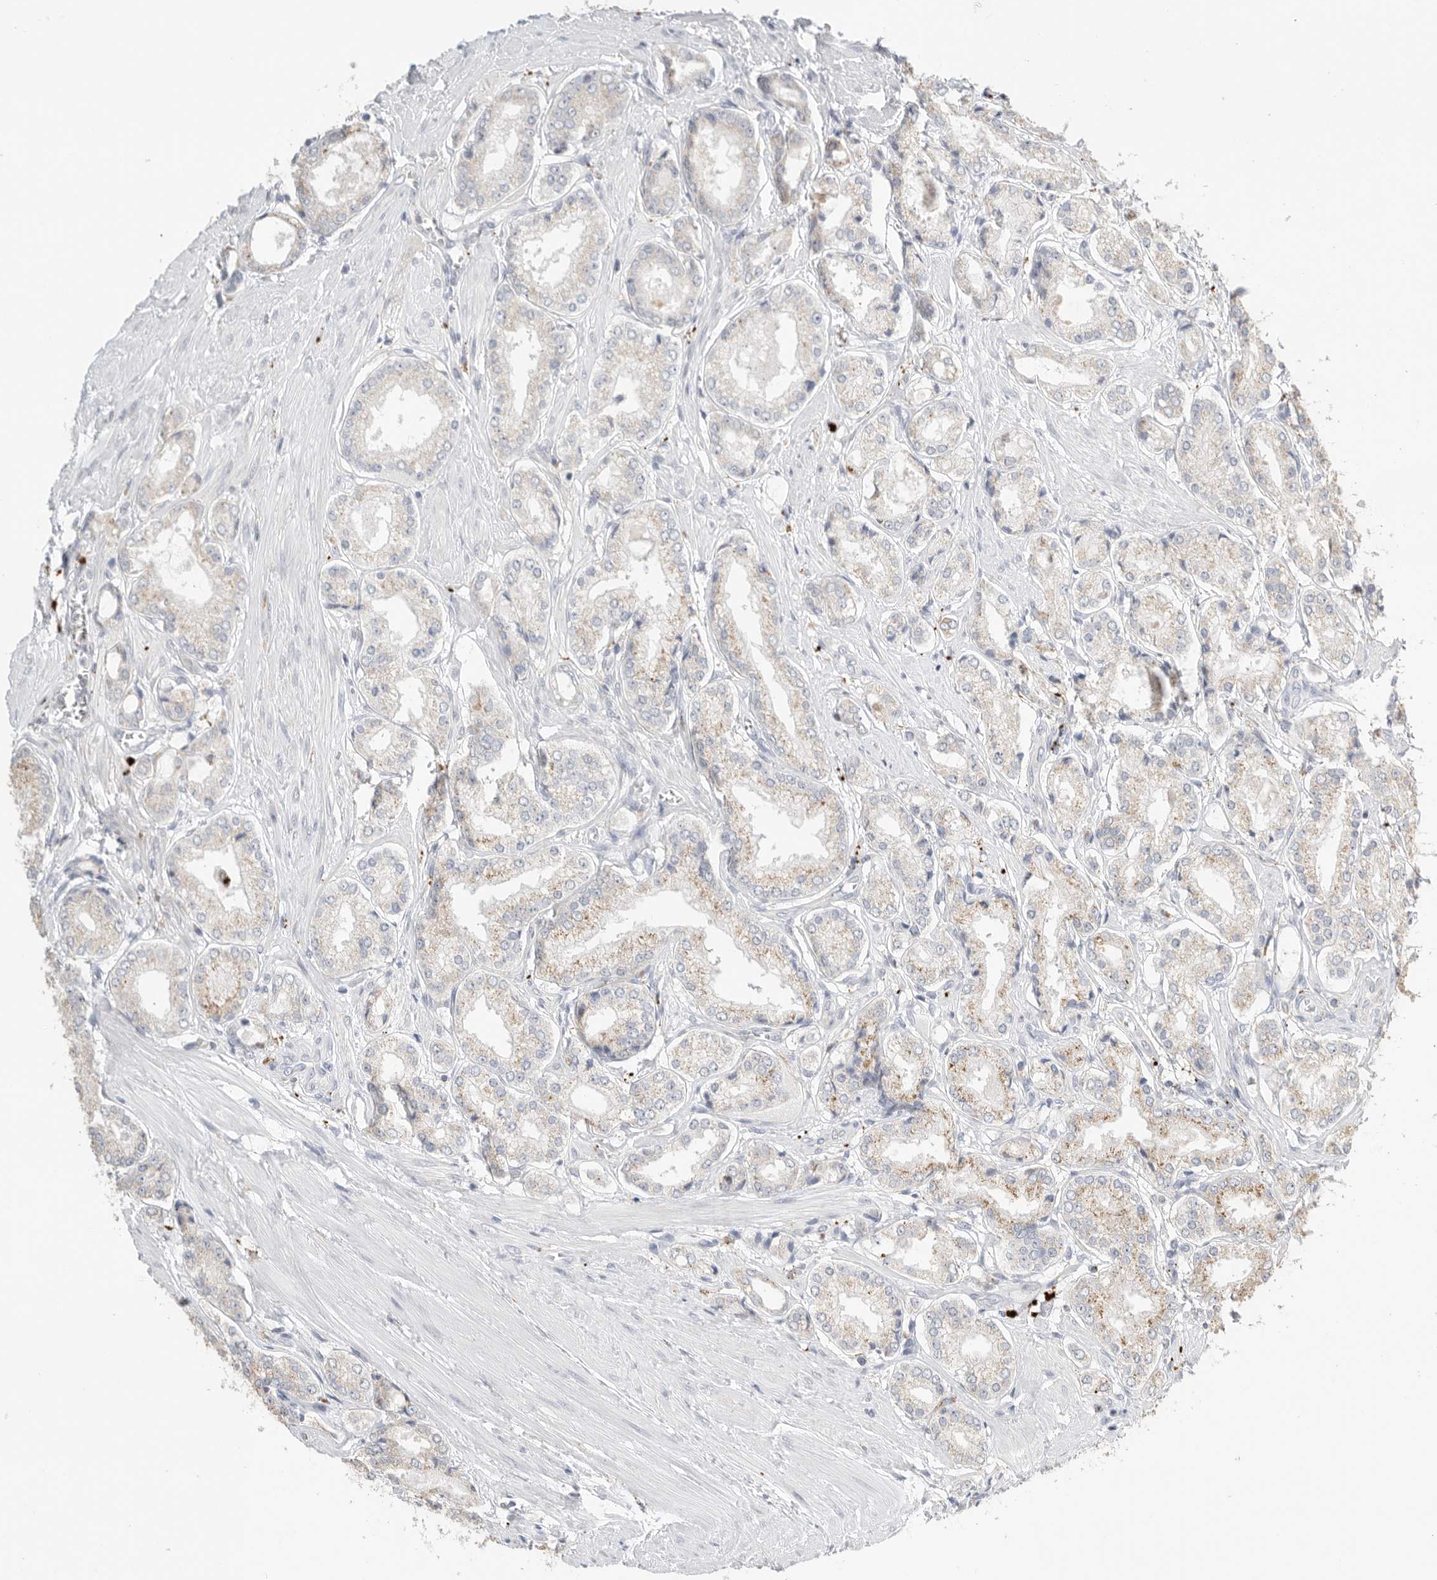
{"staining": {"intensity": "weak", "quantity": "25%-75%", "location": "cytoplasmic/membranous"}, "tissue": "prostate cancer", "cell_type": "Tumor cells", "image_type": "cancer", "snomed": [{"axis": "morphology", "description": "Adenocarcinoma, Low grade"}, {"axis": "topography", "description": "Prostate"}], "caption": "Immunohistochemical staining of human prostate low-grade adenocarcinoma shows low levels of weak cytoplasmic/membranous protein staining in about 25%-75% of tumor cells. The staining was performed using DAB, with brown indicating positive protein expression. Nuclei are stained blue with hematoxylin.", "gene": "GGH", "patient": {"sex": "male", "age": 62}}